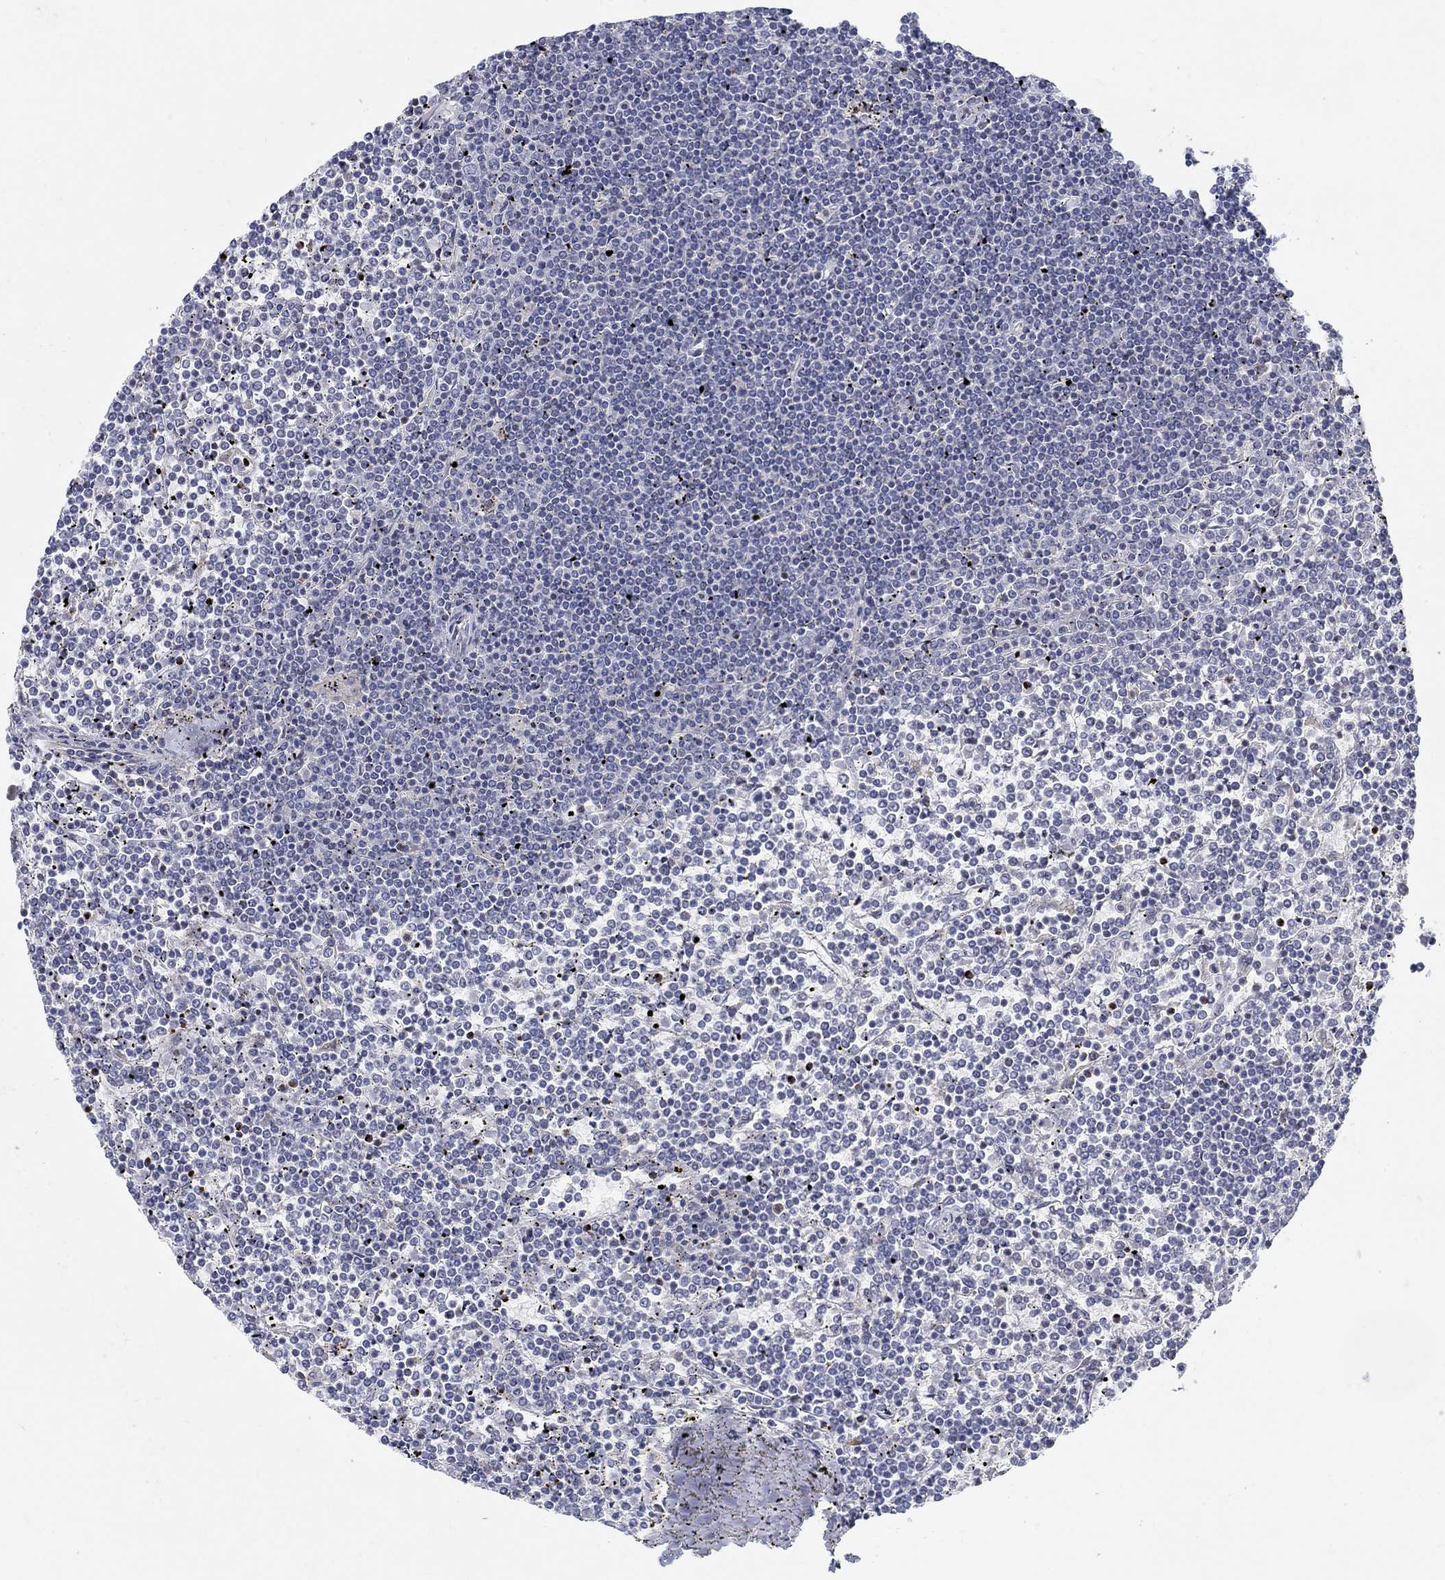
{"staining": {"intensity": "negative", "quantity": "none", "location": "none"}, "tissue": "lymphoma", "cell_type": "Tumor cells", "image_type": "cancer", "snomed": [{"axis": "morphology", "description": "Malignant lymphoma, non-Hodgkin's type, Low grade"}, {"axis": "topography", "description": "Spleen"}], "caption": "Immunohistochemical staining of lymphoma demonstrates no significant positivity in tumor cells.", "gene": "ANO7", "patient": {"sex": "female", "age": 19}}